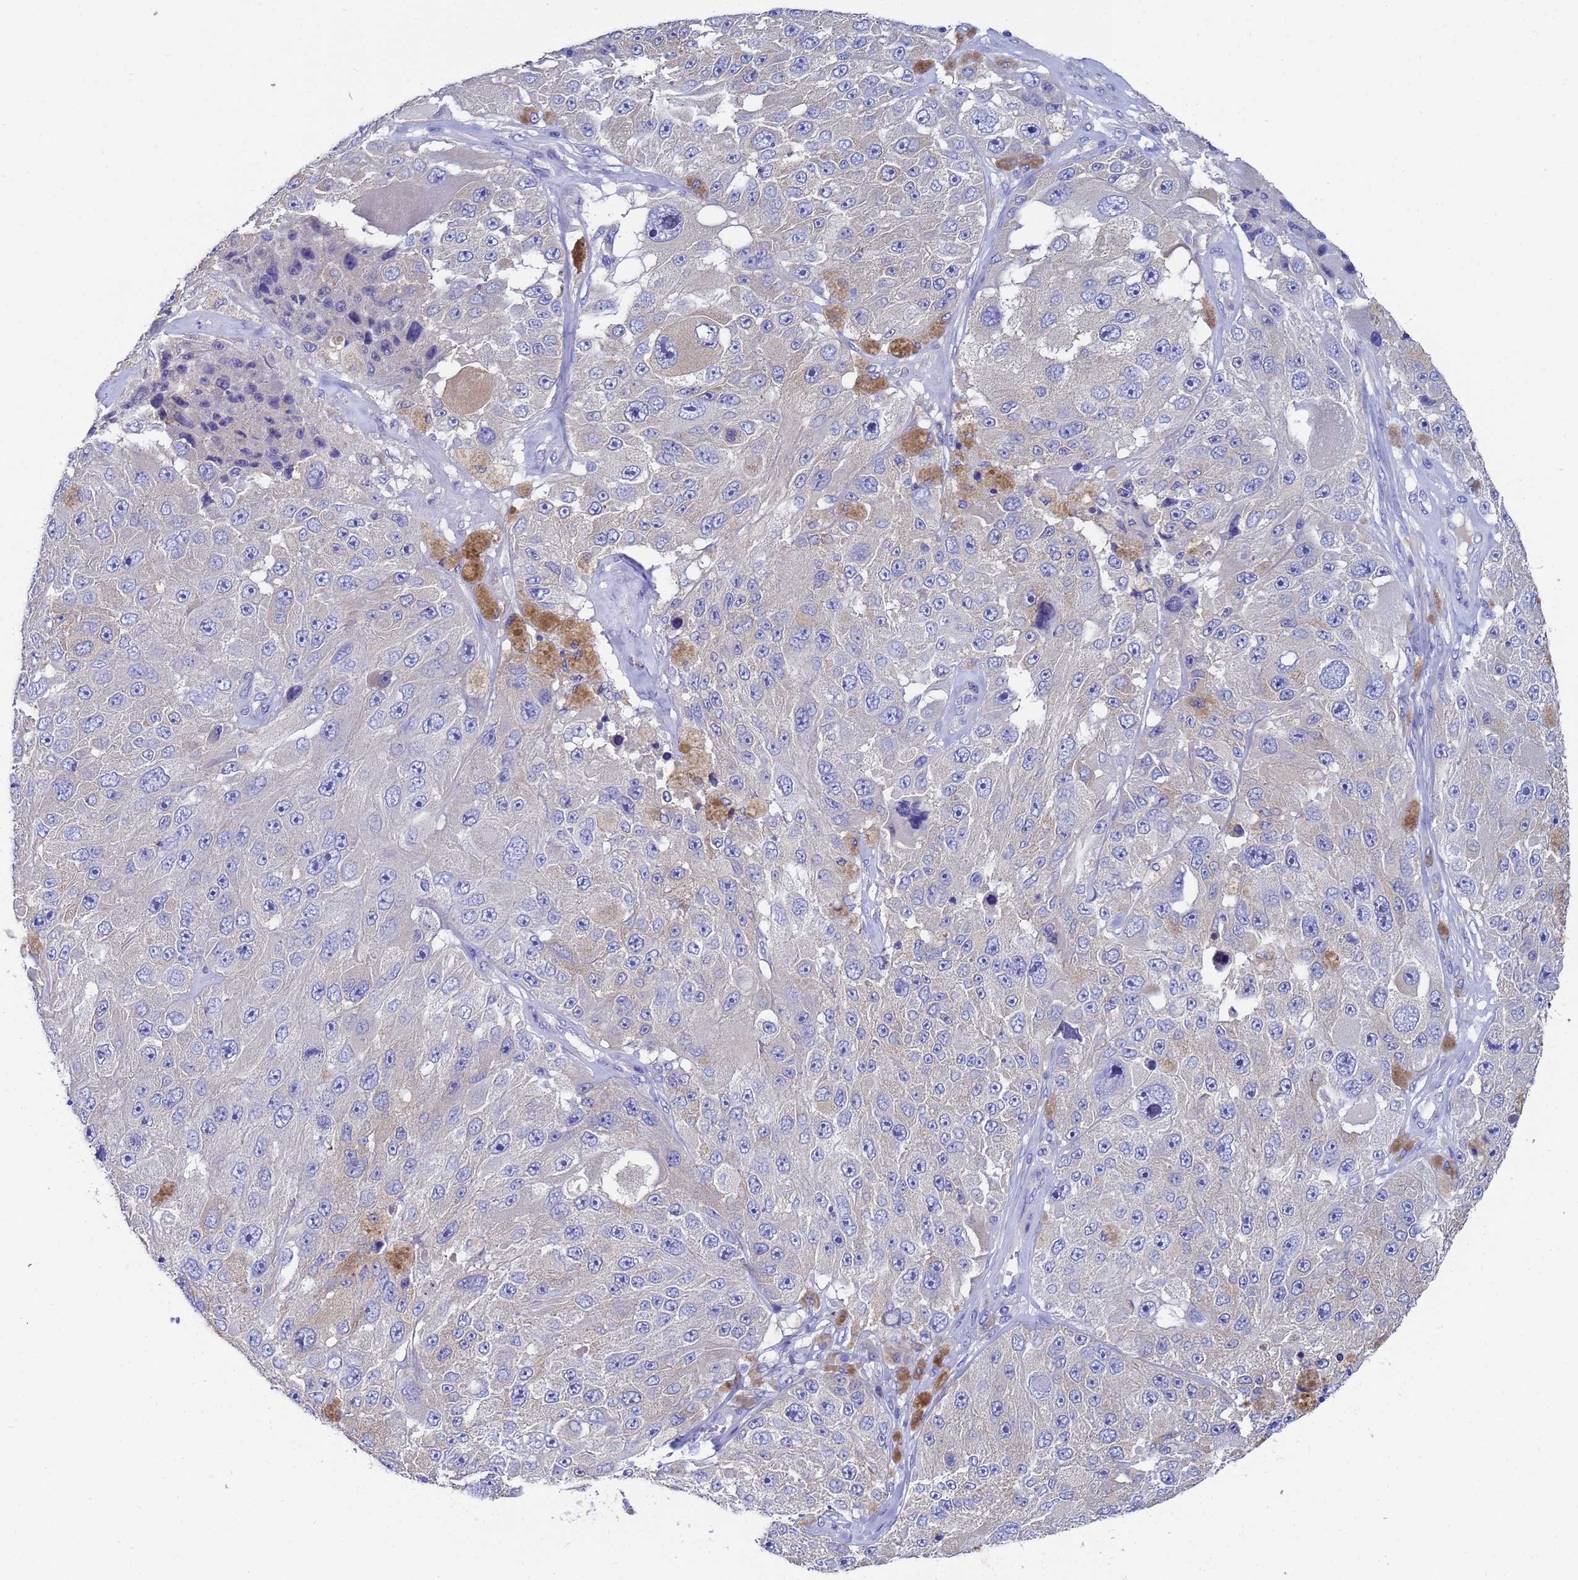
{"staining": {"intensity": "negative", "quantity": "none", "location": "none"}, "tissue": "melanoma", "cell_type": "Tumor cells", "image_type": "cancer", "snomed": [{"axis": "morphology", "description": "Malignant melanoma, Metastatic site"}, {"axis": "topography", "description": "Lymph node"}], "caption": "Immunohistochemical staining of human malignant melanoma (metastatic site) displays no significant staining in tumor cells. (DAB immunohistochemistry with hematoxylin counter stain).", "gene": "UBE2O", "patient": {"sex": "male", "age": 62}}